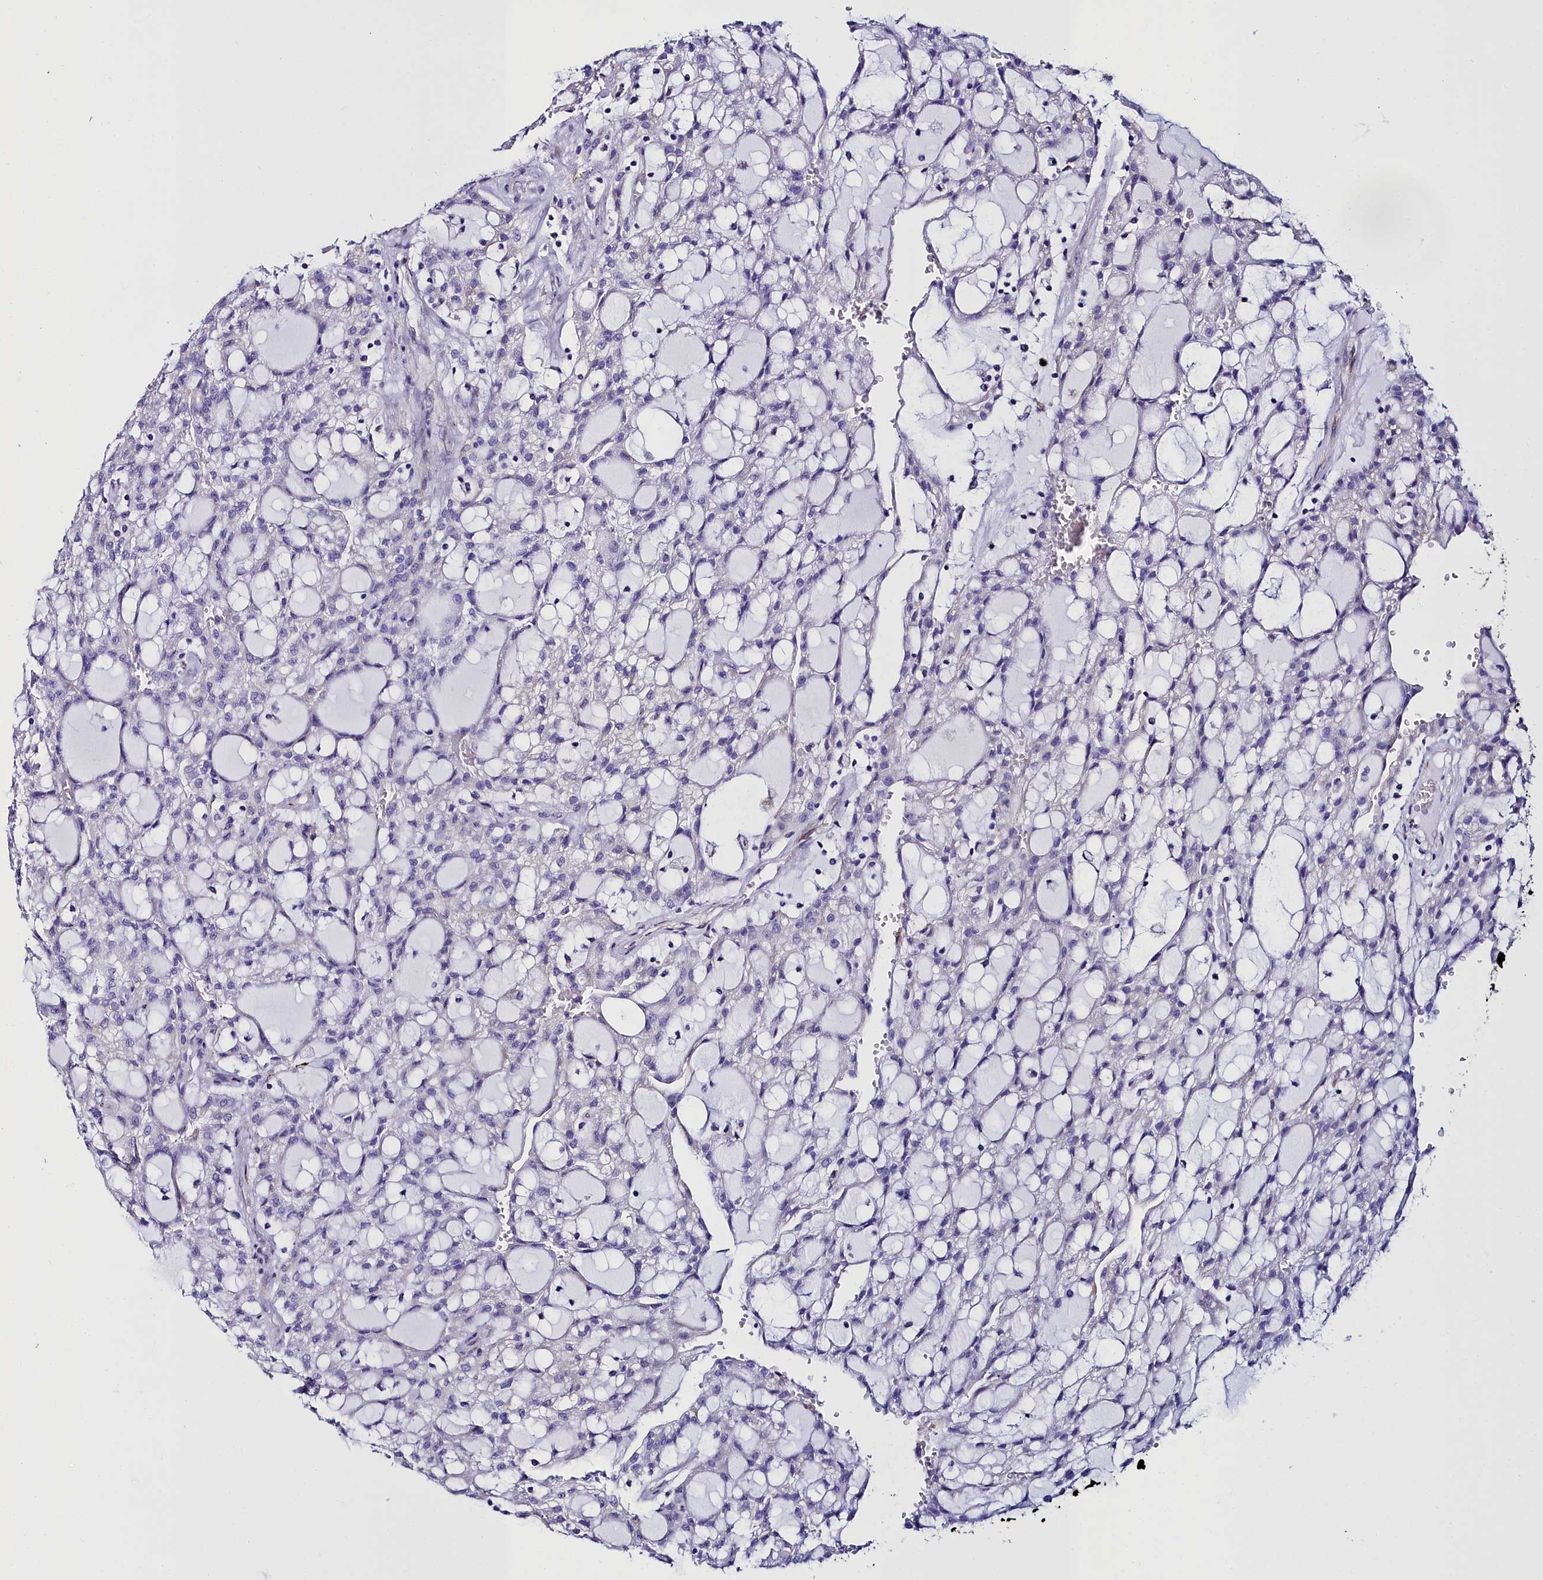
{"staining": {"intensity": "negative", "quantity": "none", "location": "none"}, "tissue": "renal cancer", "cell_type": "Tumor cells", "image_type": "cancer", "snomed": [{"axis": "morphology", "description": "Adenocarcinoma, NOS"}, {"axis": "topography", "description": "Kidney"}], "caption": "A micrograph of human renal adenocarcinoma is negative for staining in tumor cells.", "gene": "TXNDC5", "patient": {"sex": "male", "age": 63}}